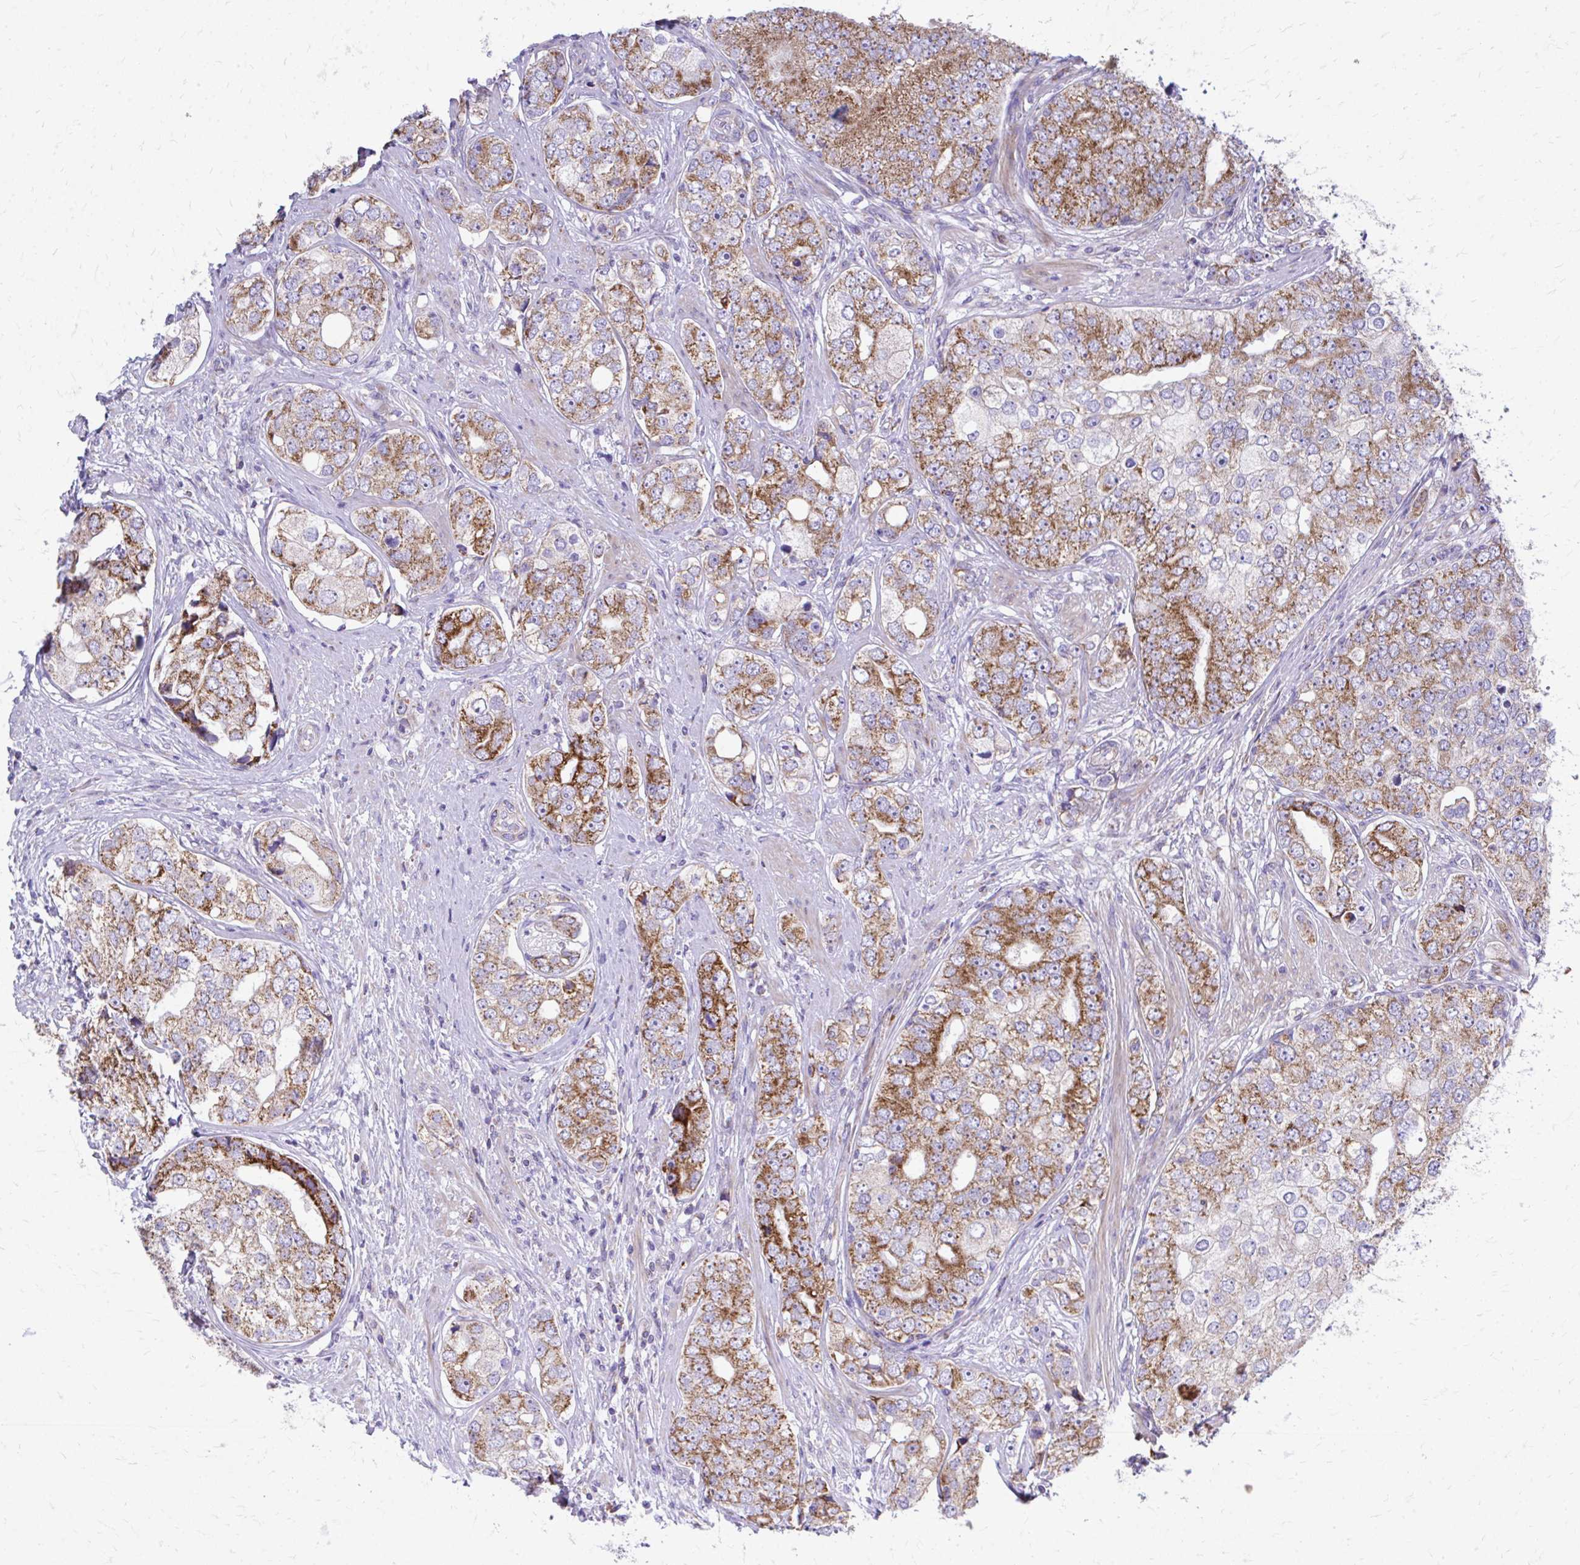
{"staining": {"intensity": "moderate", "quantity": ">75%", "location": "cytoplasmic/membranous"}, "tissue": "prostate cancer", "cell_type": "Tumor cells", "image_type": "cancer", "snomed": [{"axis": "morphology", "description": "Adenocarcinoma, High grade"}, {"axis": "topography", "description": "Prostate"}], "caption": "Immunohistochemical staining of prostate cancer (high-grade adenocarcinoma) displays moderate cytoplasmic/membranous protein staining in about >75% of tumor cells.", "gene": "MRPL19", "patient": {"sex": "male", "age": 60}}